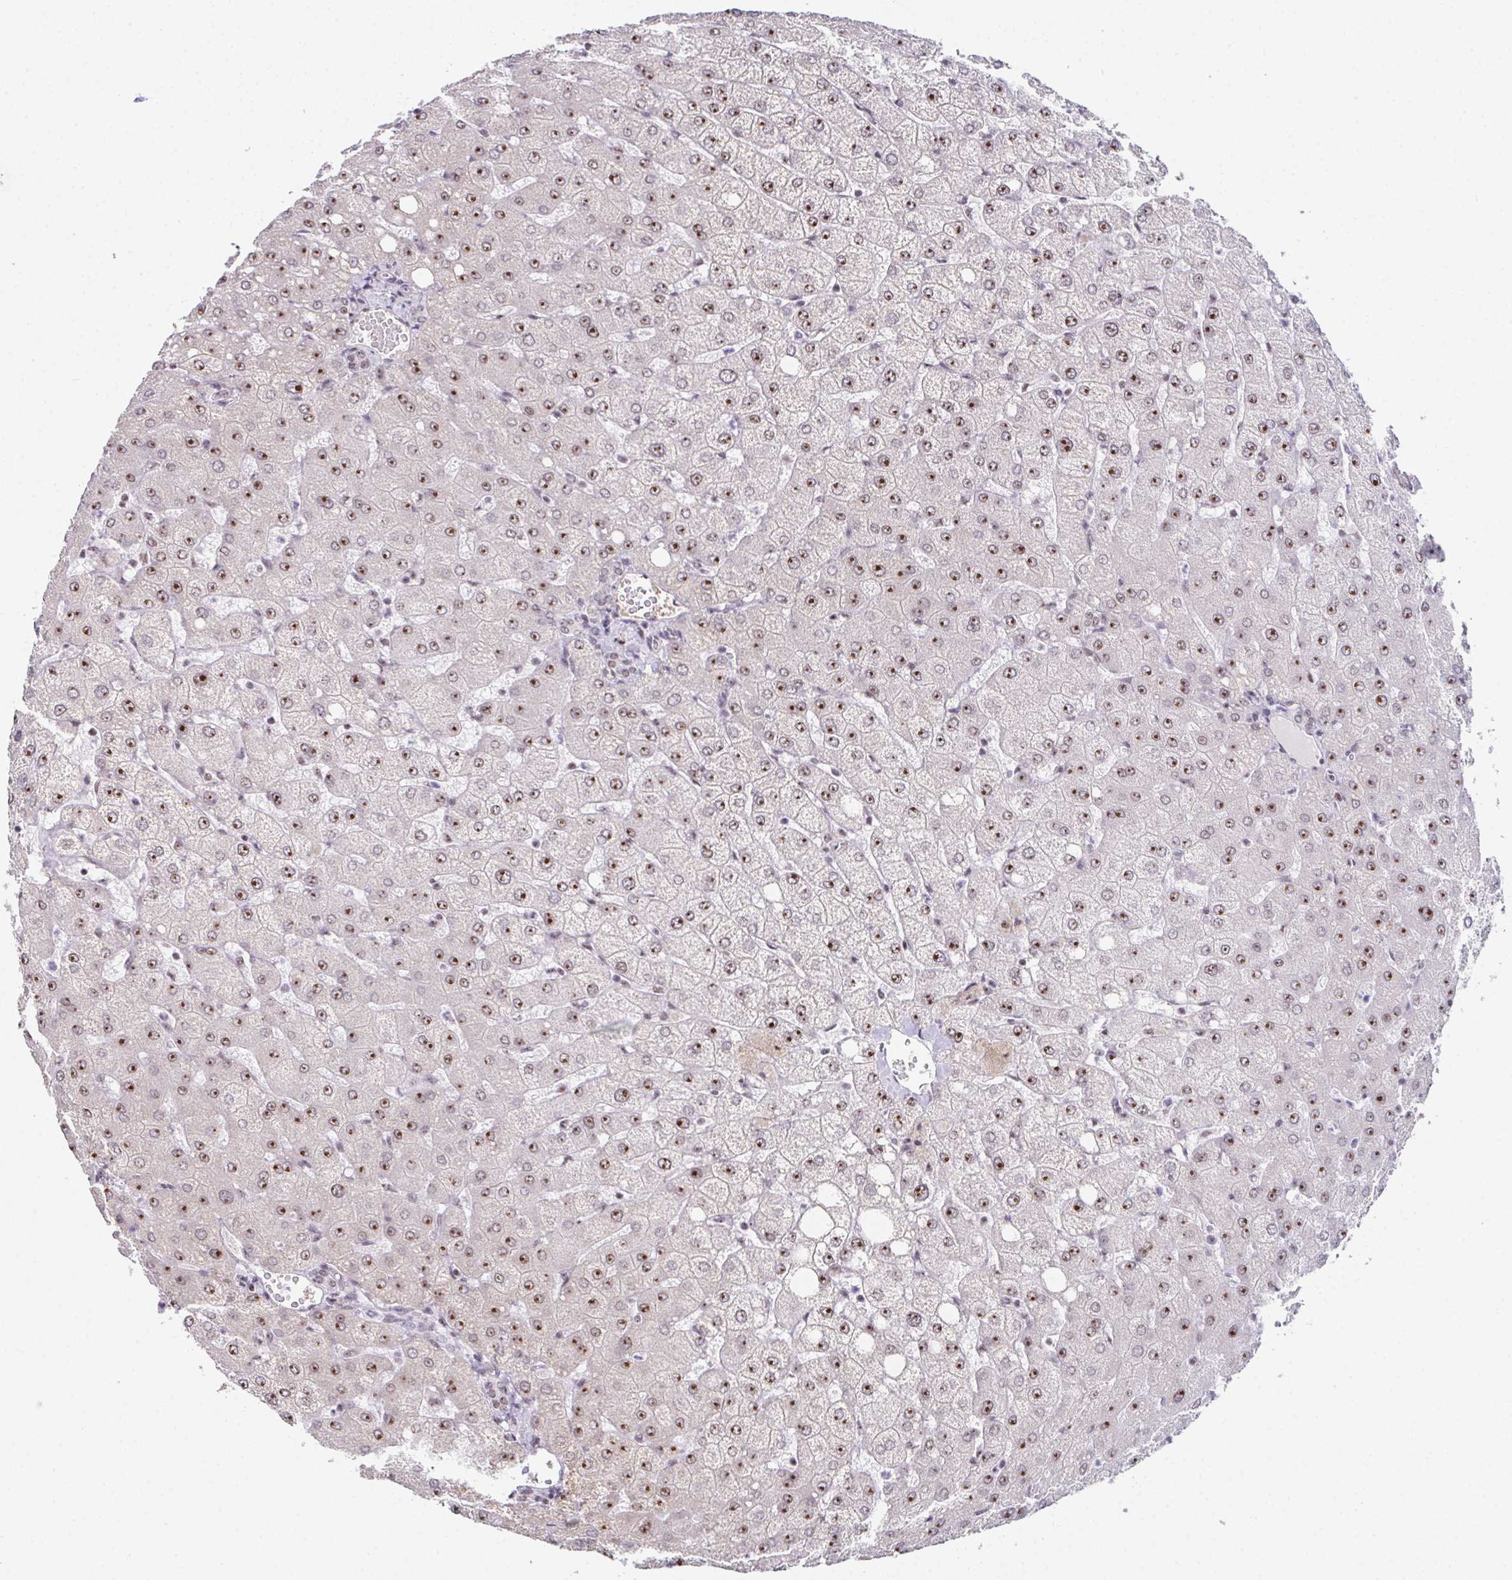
{"staining": {"intensity": "weak", "quantity": ">75%", "location": "nuclear"}, "tissue": "liver", "cell_type": "Cholangiocytes", "image_type": "normal", "snomed": [{"axis": "morphology", "description": "Normal tissue, NOS"}, {"axis": "topography", "description": "Liver"}], "caption": "IHC of normal human liver shows low levels of weak nuclear positivity in approximately >75% of cholangiocytes.", "gene": "ZNF800", "patient": {"sex": "female", "age": 54}}